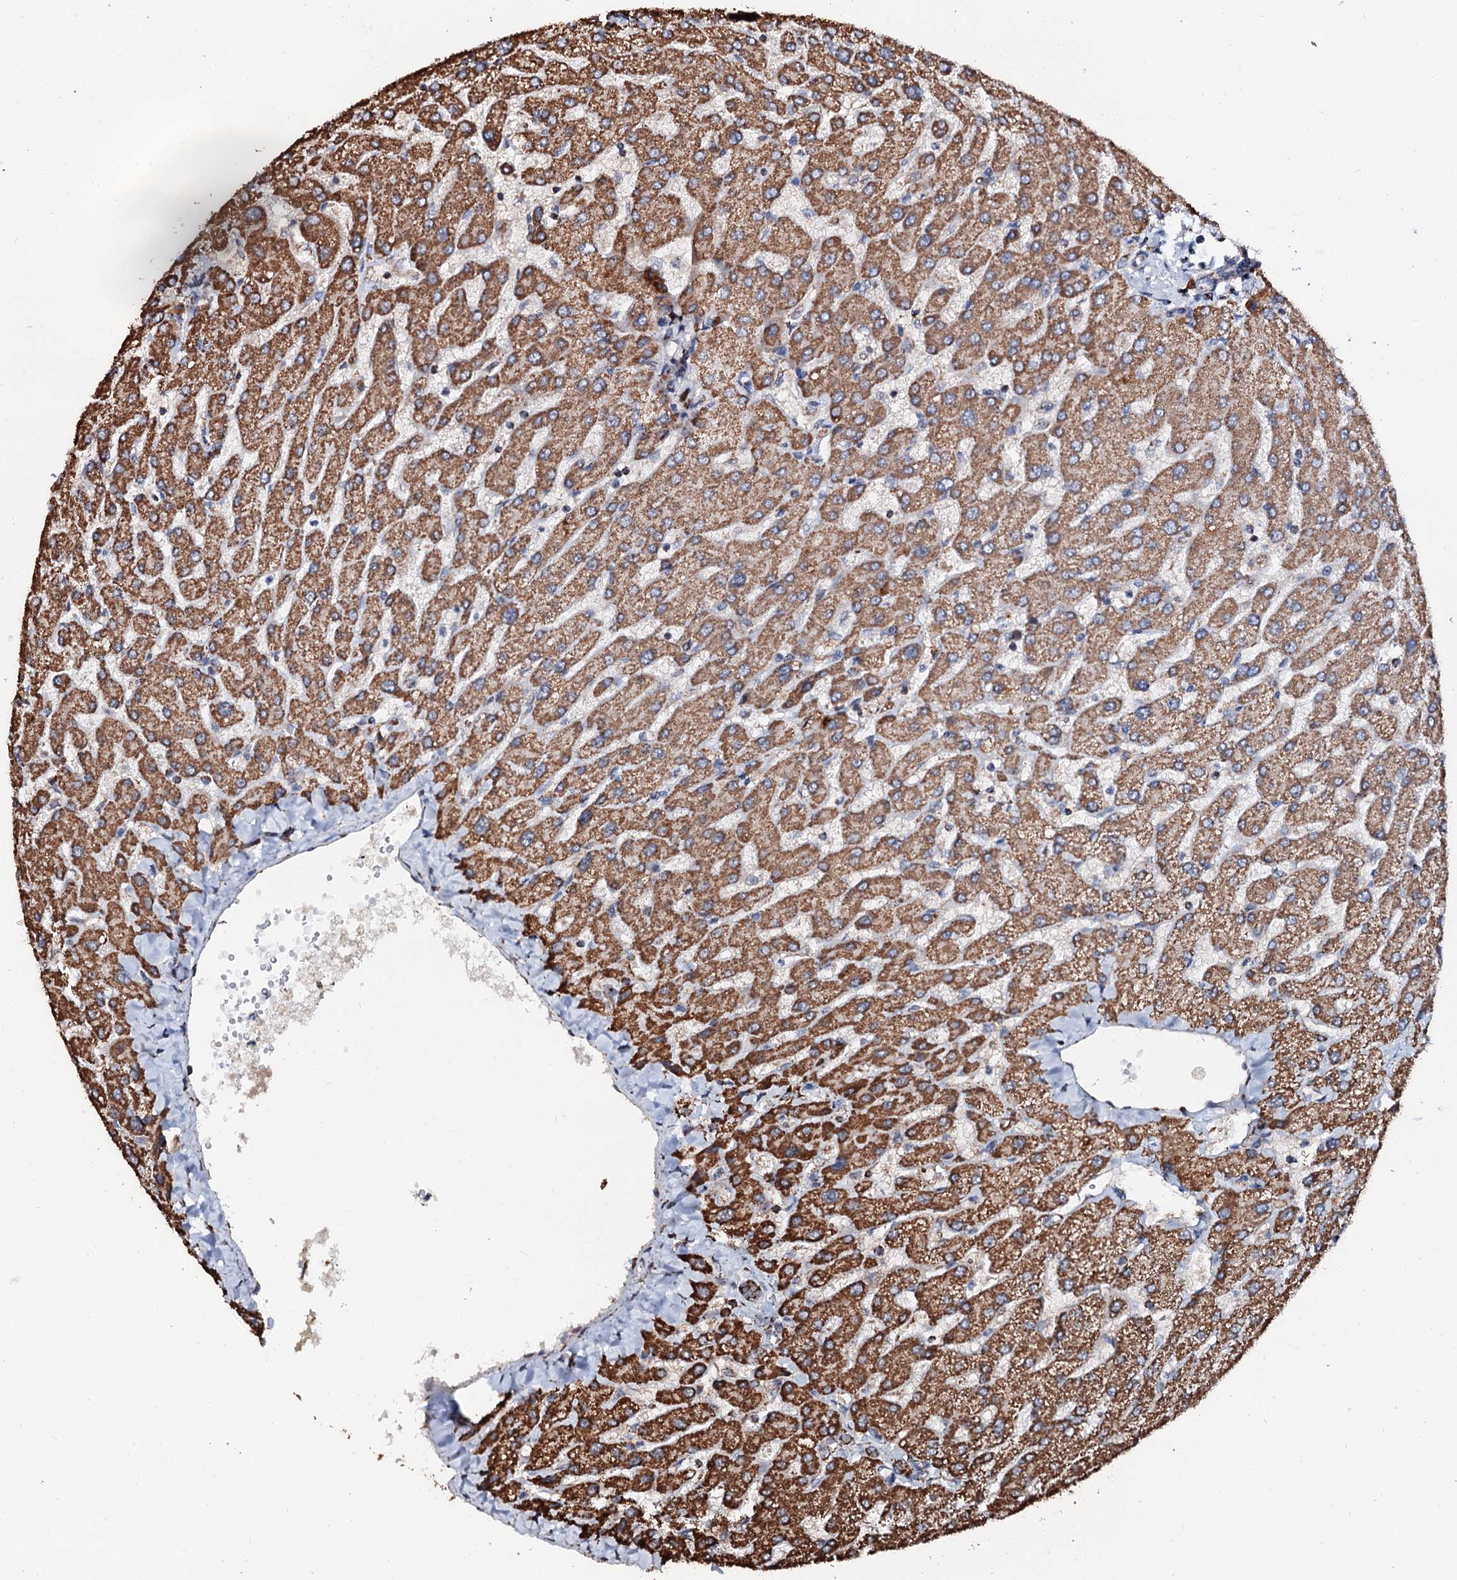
{"staining": {"intensity": "moderate", "quantity": ">75%", "location": "cytoplasmic/membranous"}, "tissue": "liver", "cell_type": "Cholangiocytes", "image_type": "normal", "snomed": [{"axis": "morphology", "description": "Normal tissue, NOS"}, {"axis": "topography", "description": "Liver"}], "caption": "This image exhibits IHC staining of benign liver, with medium moderate cytoplasmic/membranous expression in approximately >75% of cholangiocytes.", "gene": "SECISBP2L", "patient": {"sex": "male", "age": 55}}